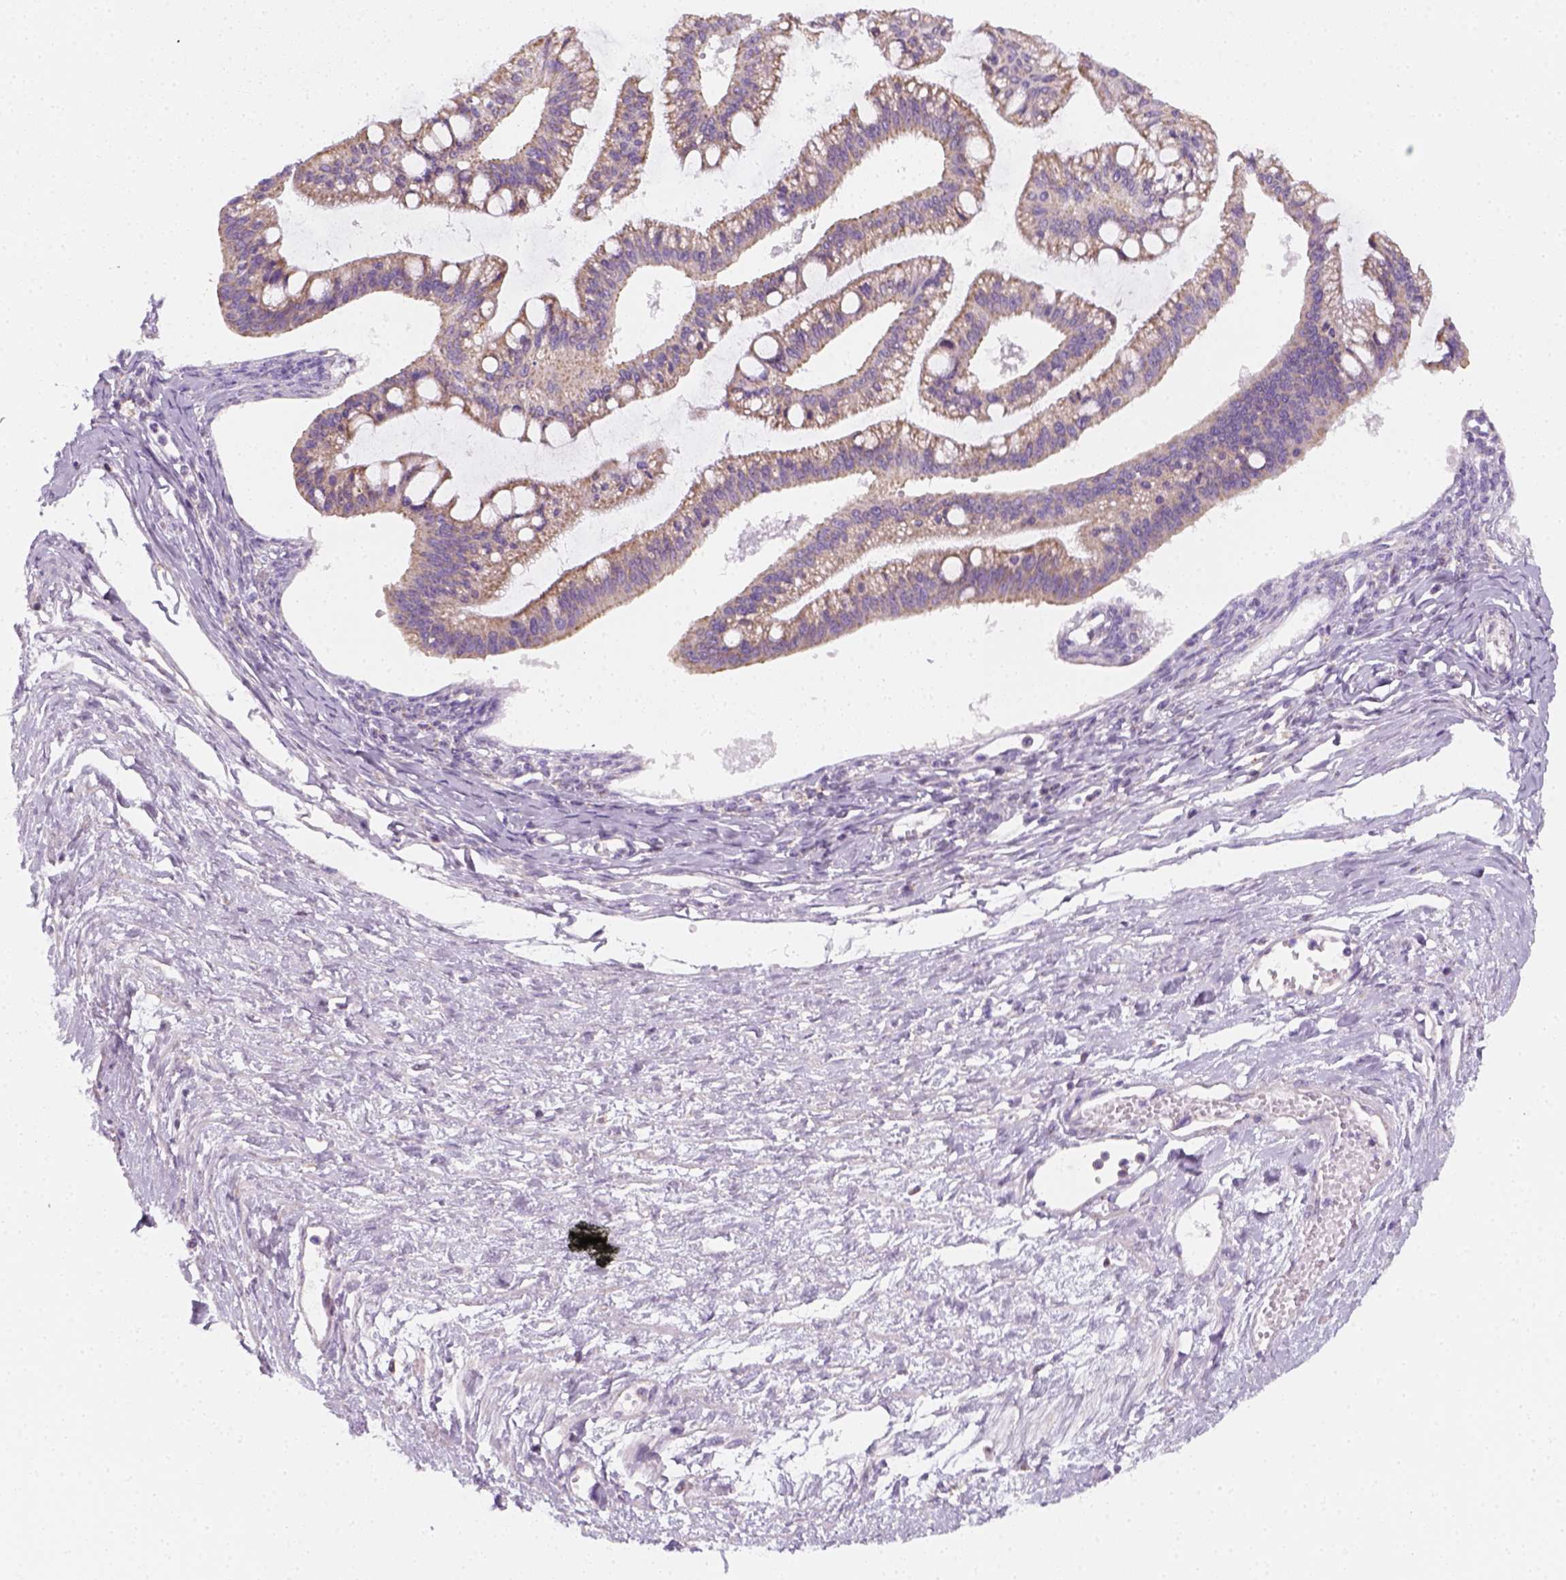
{"staining": {"intensity": "weak", "quantity": ">75%", "location": "cytoplasmic/membranous"}, "tissue": "ovarian cancer", "cell_type": "Tumor cells", "image_type": "cancer", "snomed": [{"axis": "morphology", "description": "Cystadenocarcinoma, mucinous, NOS"}, {"axis": "topography", "description": "Ovary"}], "caption": "IHC (DAB (3,3'-diaminobenzidine)) staining of human ovarian cancer (mucinous cystadenocarcinoma) displays weak cytoplasmic/membranous protein staining in approximately >75% of tumor cells.", "gene": "AWAT2", "patient": {"sex": "female", "age": 73}}